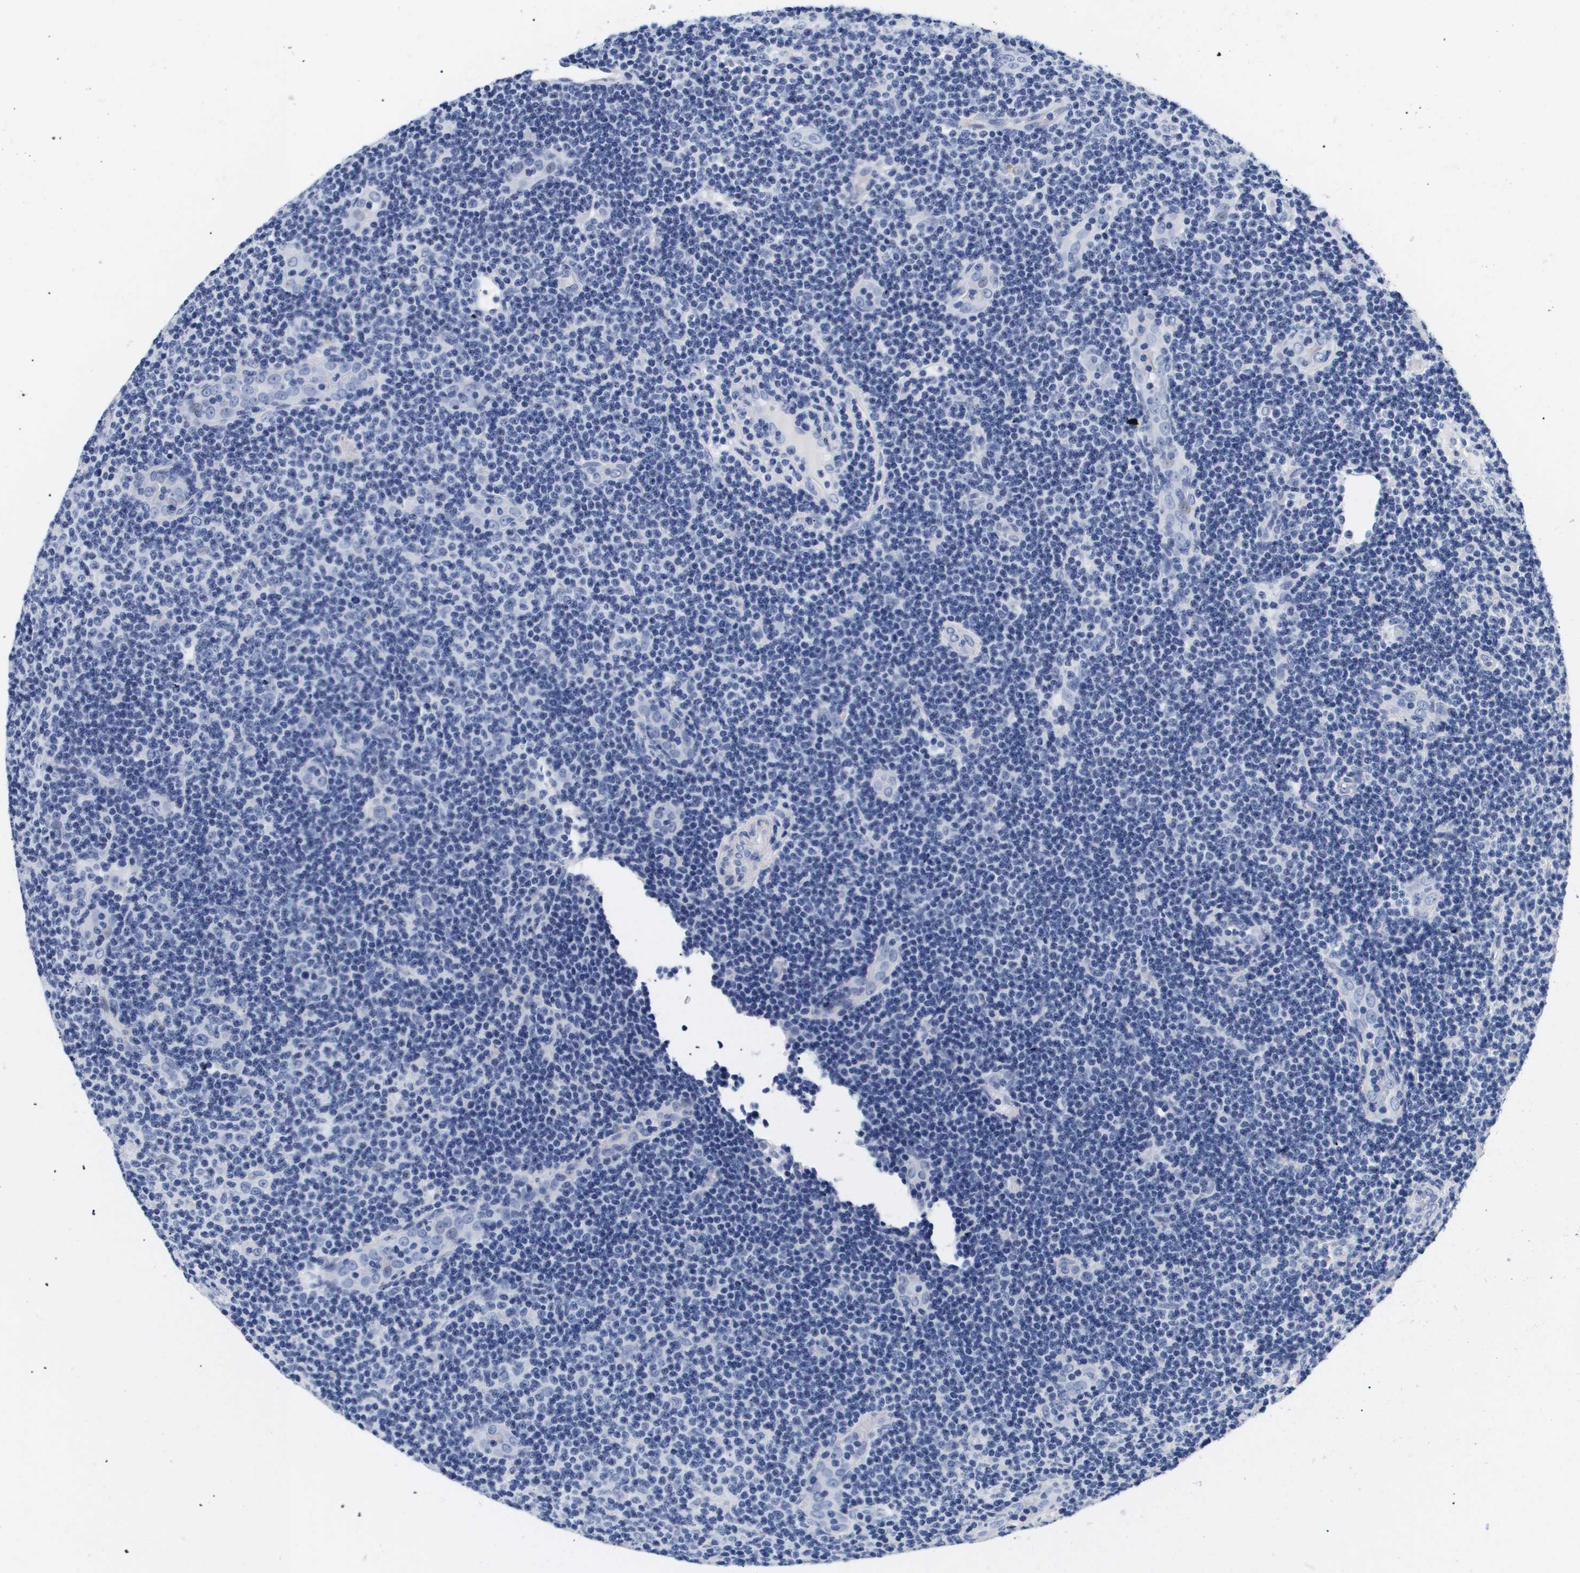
{"staining": {"intensity": "negative", "quantity": "none", "location": "none"}, "tissue": "lymphoma", "cell_type": "Tumor cells", "image_type": "cancer", "snomed": [{"axis": "morphology", "description": "Malignant lymphoma, non-Hodgkin's type, Low grade"}, {"axis": "topography", "description": "Lymph node"}], "caption": "Lymphoma was stained to show a protein in brown. There is no significant positivity in tumor cells.", "gene": "ATP6V0A4", "patient": {"sex": "male", "age": 83}}